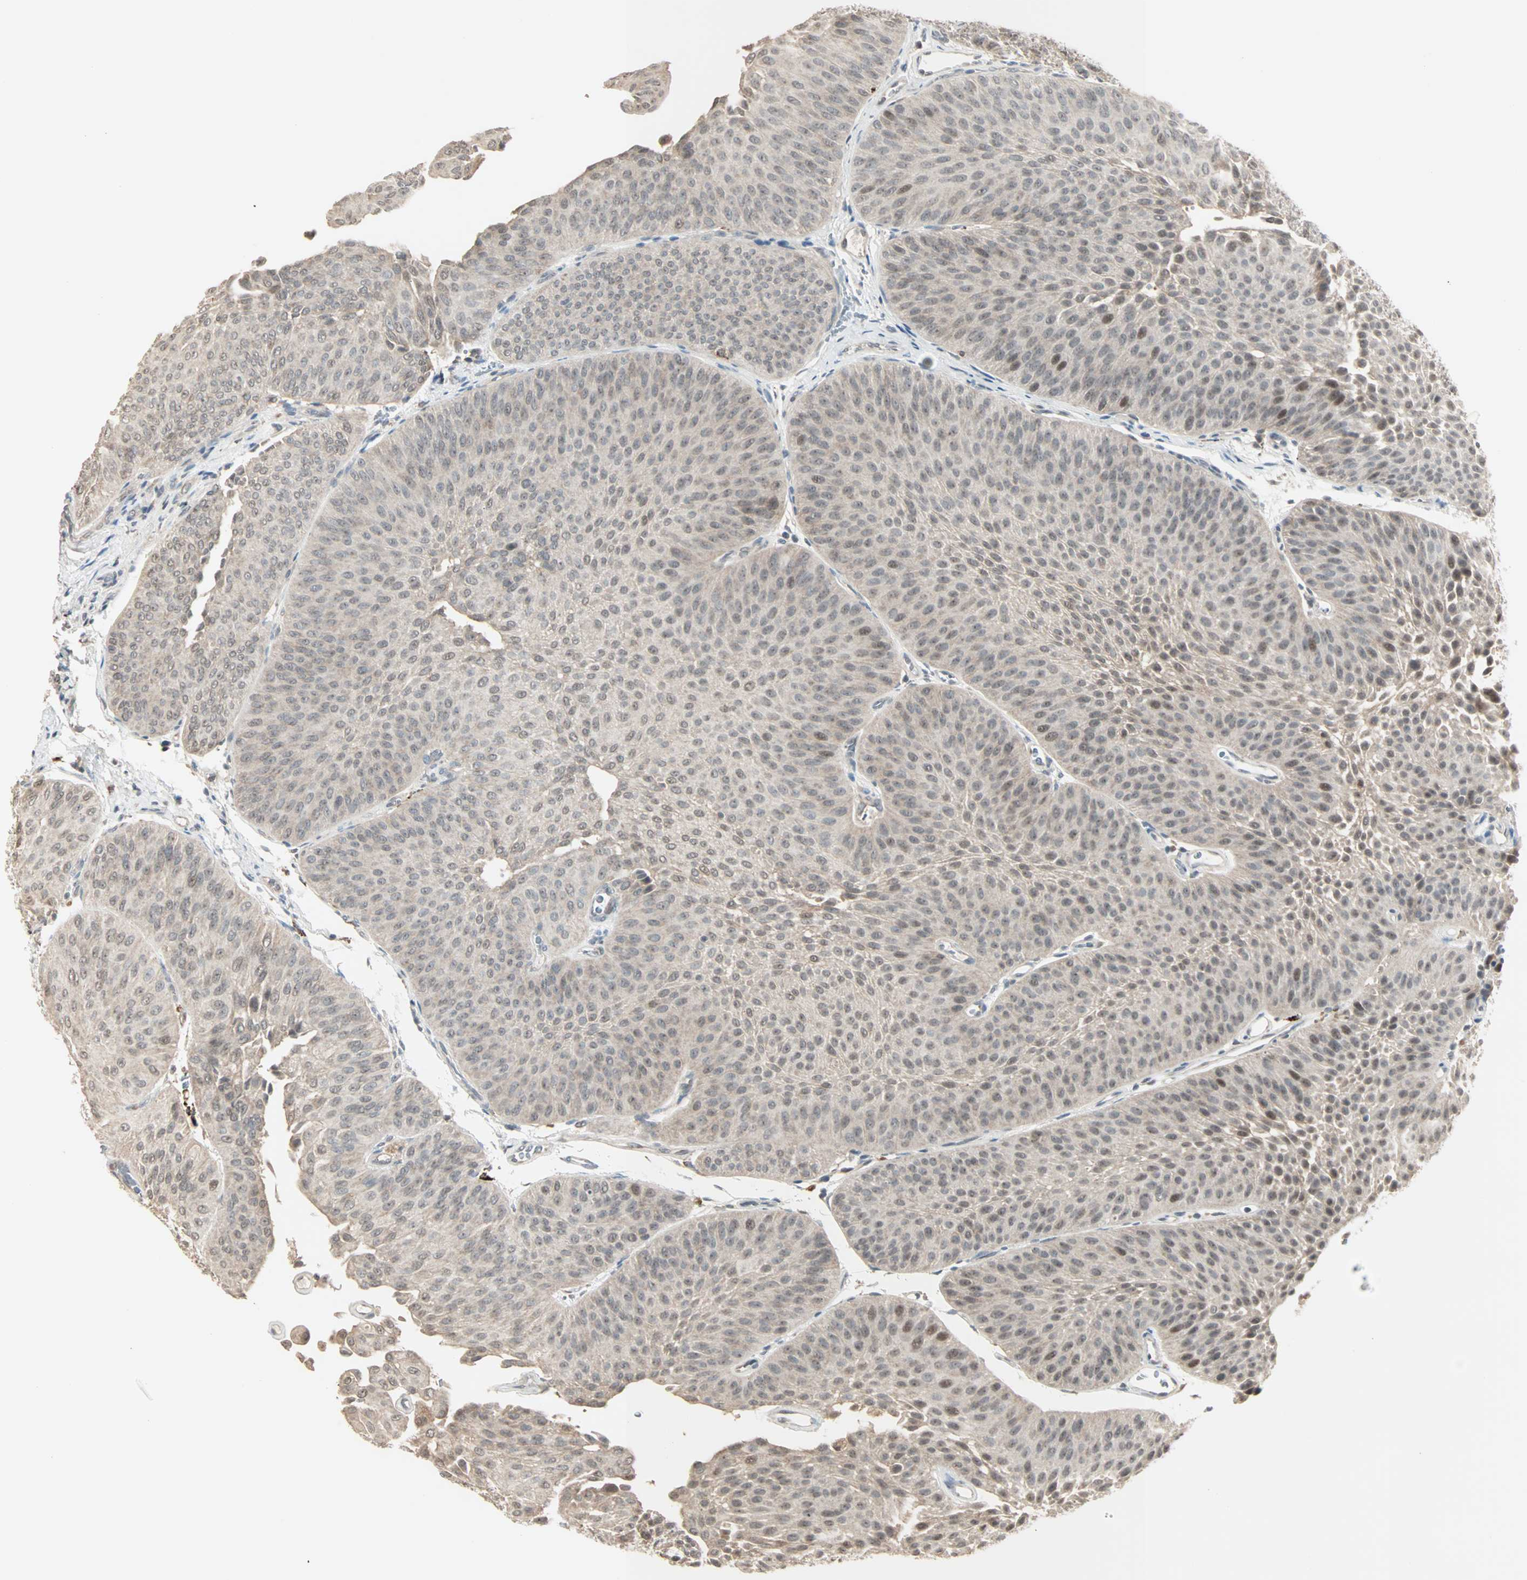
{"staining": {"intensity": "weak", "quantity": "<25%", "location": "cytoplasmic/membranous,nuclear"}, "tissue": "urothelial cancer", "cell_type": "Tumor cells", "image_type": "cancer", "snomed": [{"axis": "morphology", "description": "Urothelial carcinoma, Low grade"}, {"axis": "topography", "description": "Urinary bladder"}], "caption": "Immunohistochemical staining of urothelial carcinoma (low-grade) exhibits no significant staining in tumor cells.", "gene": "KDM4A", "patient": {"sex": "female", "age": 60}}